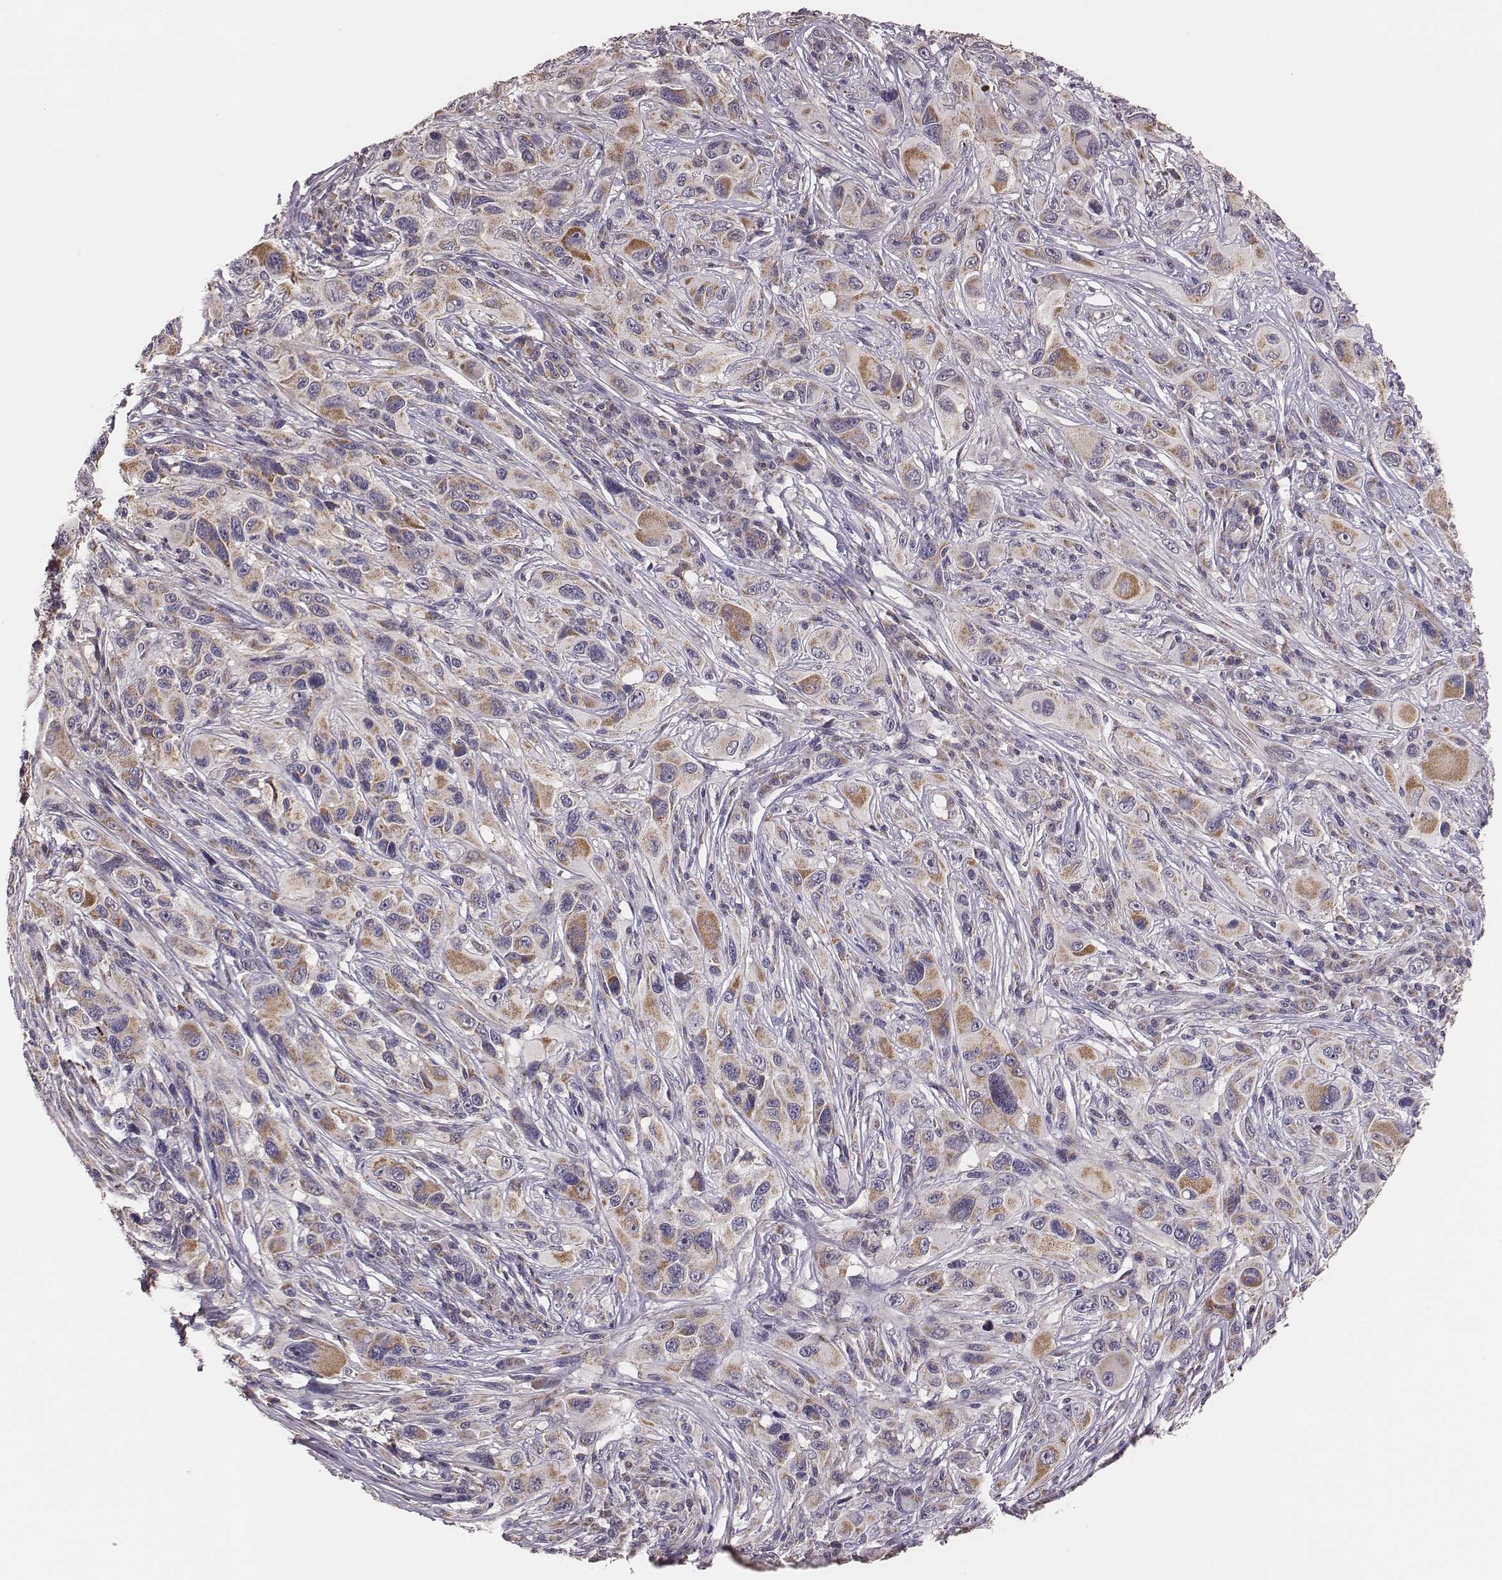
{"staining": {"intensity": "weak", "quantity": ">75%", "location": "cytoplasmic/membranous"}, "tissue": "melanoma", "cell_type": "Tumor cells", "image_type": "cancer", "snomed": [{"axis": "morphology", "description": "Malignant melanoma, NOS"}, {"axis": "topography", "description": "Skin"}], "caption": "A micrograph of human melanoma stained for a protein reveals weak cytoplasmic/membranous brown staining in tumor cells.", "gene": "HAVCR1", "patient": {"sex": "male", "age": 53}}